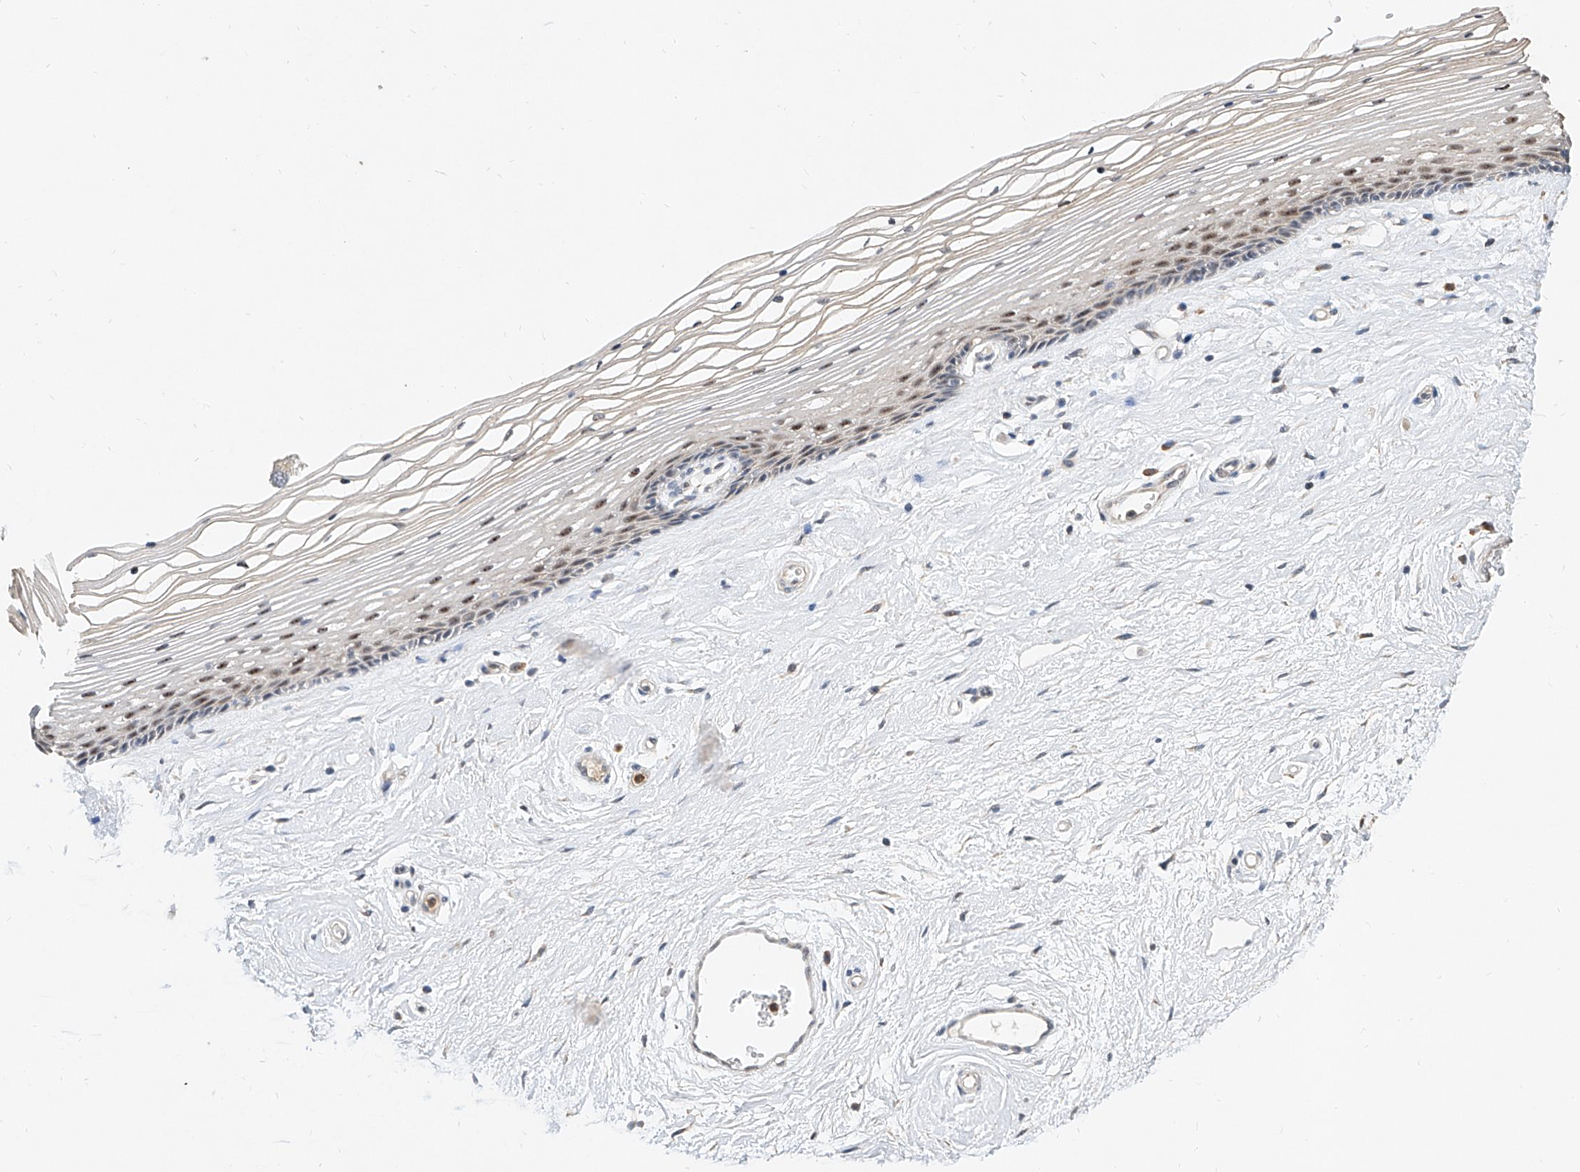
{"staining": {"intensity": "moderate", "quantity": "<25%", "location": "nuclear"}, "tissue": "vagina", "cell_type": "Squamous epithelial cells", "image_type": "normal", "snomed": [{"axis": "morphology", "description": "Normal tissue, NOS"}, {"axis": "topography", "description": "Vagina"}], "caption": "A low amount of moderate nuclear staining is present in approximately <25% of squamous epithelial cells in normal vagina. (IHC, brightfield microscopy, high magnification).", "gene": "MFSD4B", "patient": {"sex": "female", "age": 46}}